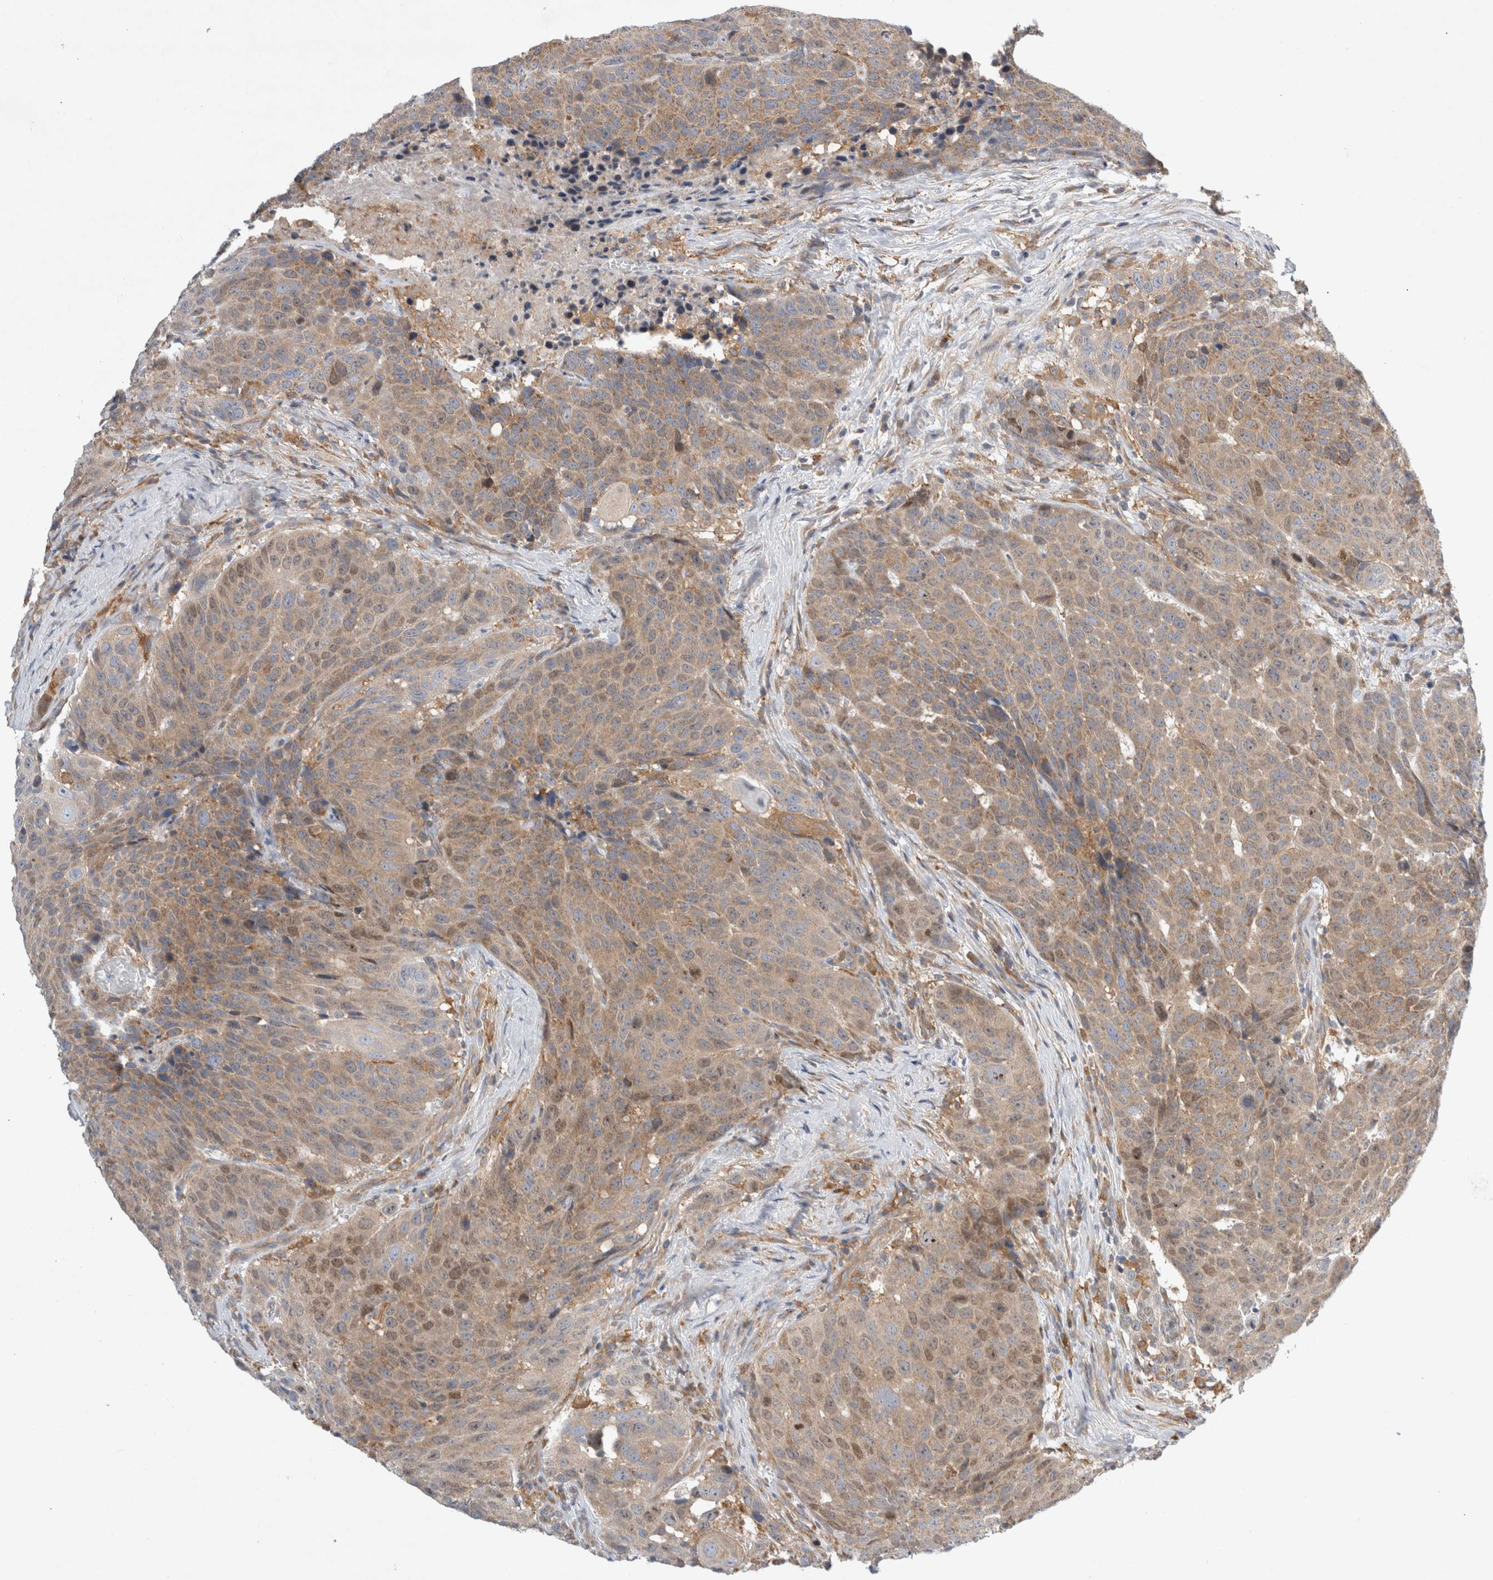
{"staining": {"intensity": "moderate", "quantity": ">75%", "location": "cytoplasmic/membranous,nuclear"}, "tissue": "head and neck cancer", "cell_type": "Tumor cells", "image_type": "cancer", "snomed": [{"axis": "morphology", "description": "Squamous cell carcinoma, NOS"}, {"axis": "topography", "description": "Head-Neck"}], "caption": "Immunohistochemical staining of head and neck cancer reveals medium levels of moderate cytoplasmic/membranous and nuclear protein positivity in approximately >75% of tumor cells.", "gene": "CDCA7L", "patient": {"sex": "male", "age": 66}}